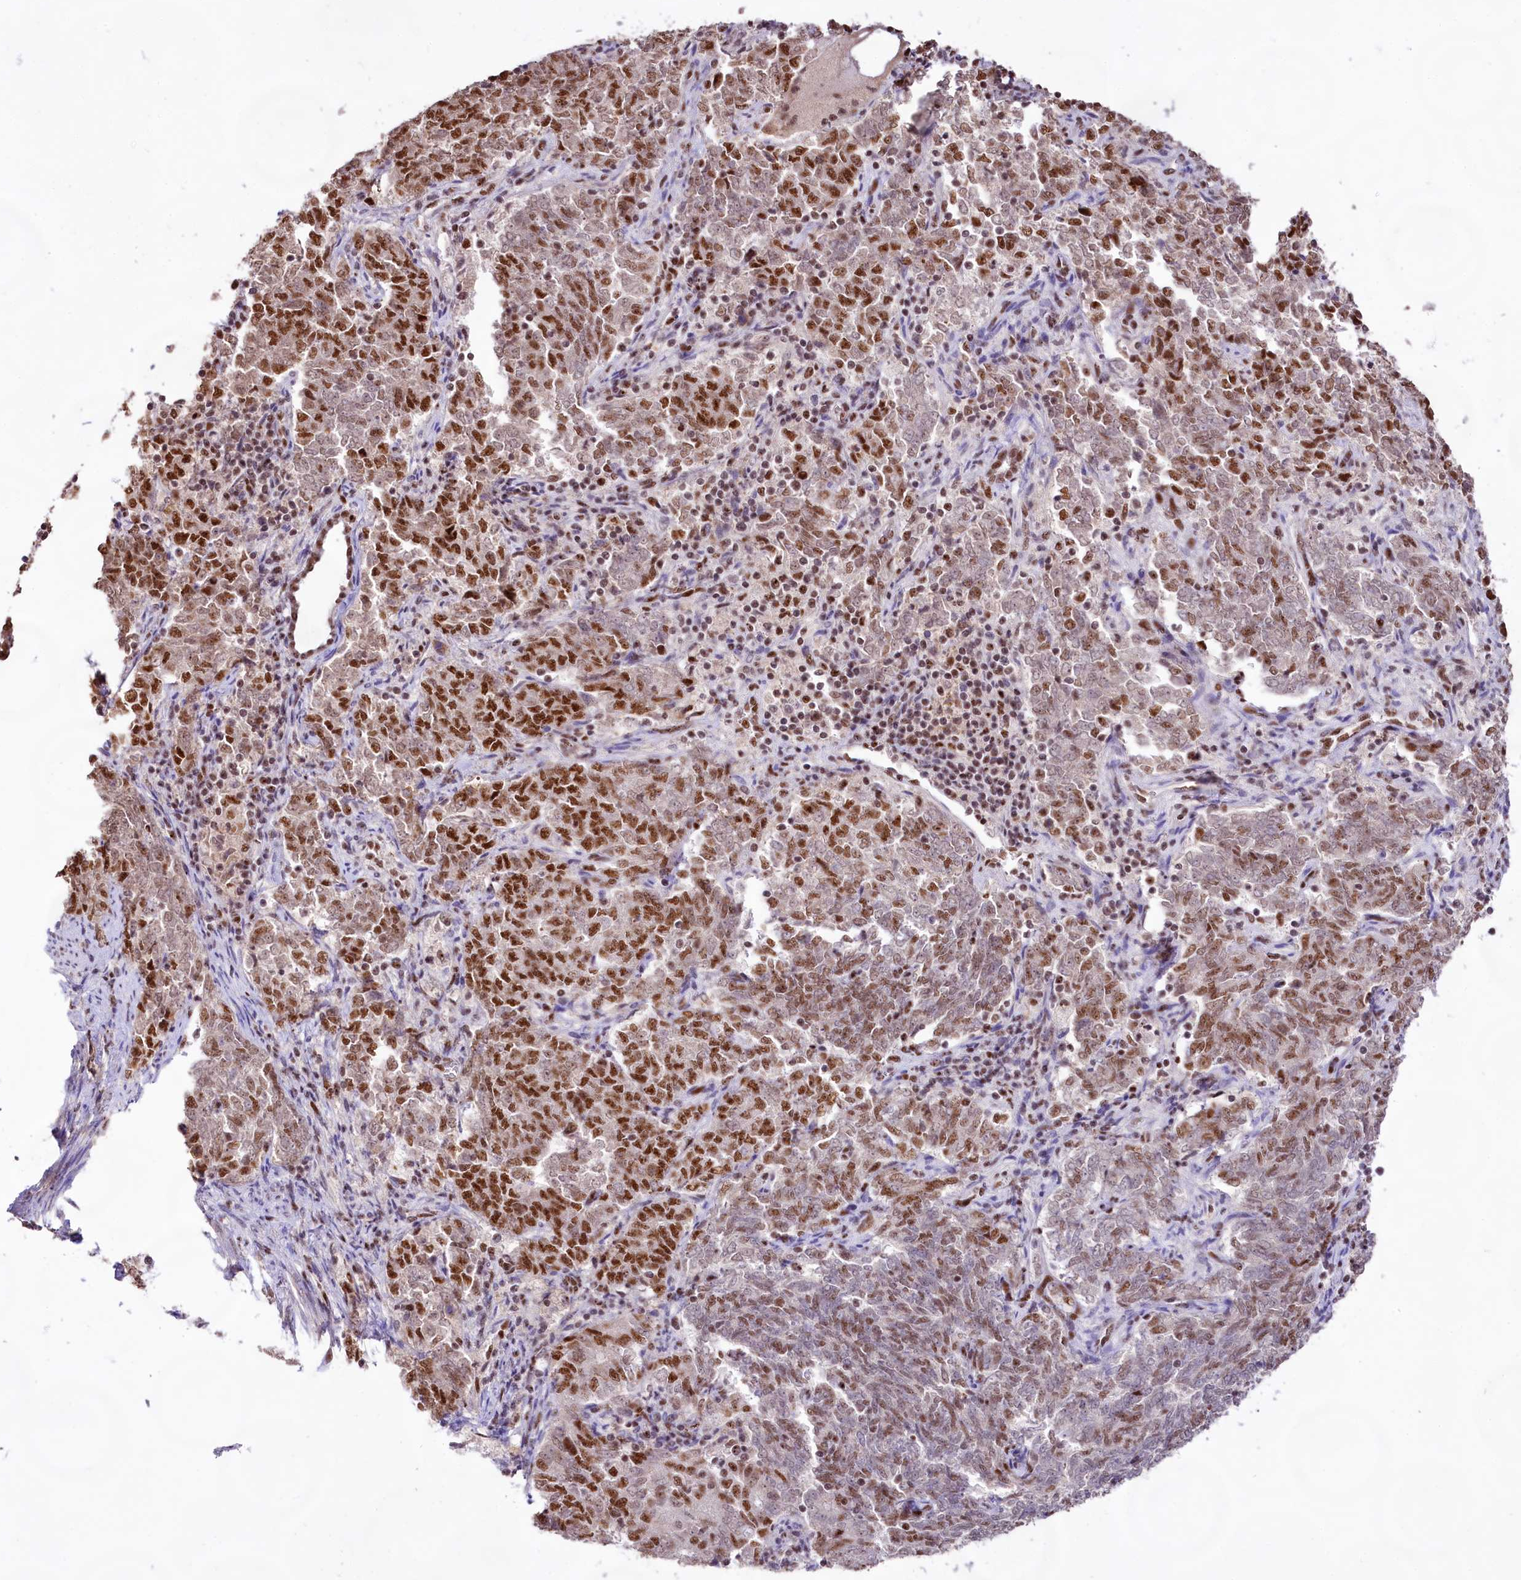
{"staining": {"intensity": "strong", "quantity": "25%-75%", "location": "nuclear"}, "tissue": "endometrial cancer", "cell_type": "Tumor cells", "image_type": "cancer", "snomed": [{"axis": "morphology", "description": "Adenocarcinoma, NOS"}, {"axis": "topography", "description": "Endometrium"}], "caption": "Immunohistochemistry image of neoplastic tissue: adenocarcinoma (endometrial) stained using IHC shows high levels of strong protein expression localized specifically in the nuclear of tumor cells, appearing as a nuclear brown color.", "gene": "HIRA", "patient": {"sex": "female", "age": 80}}